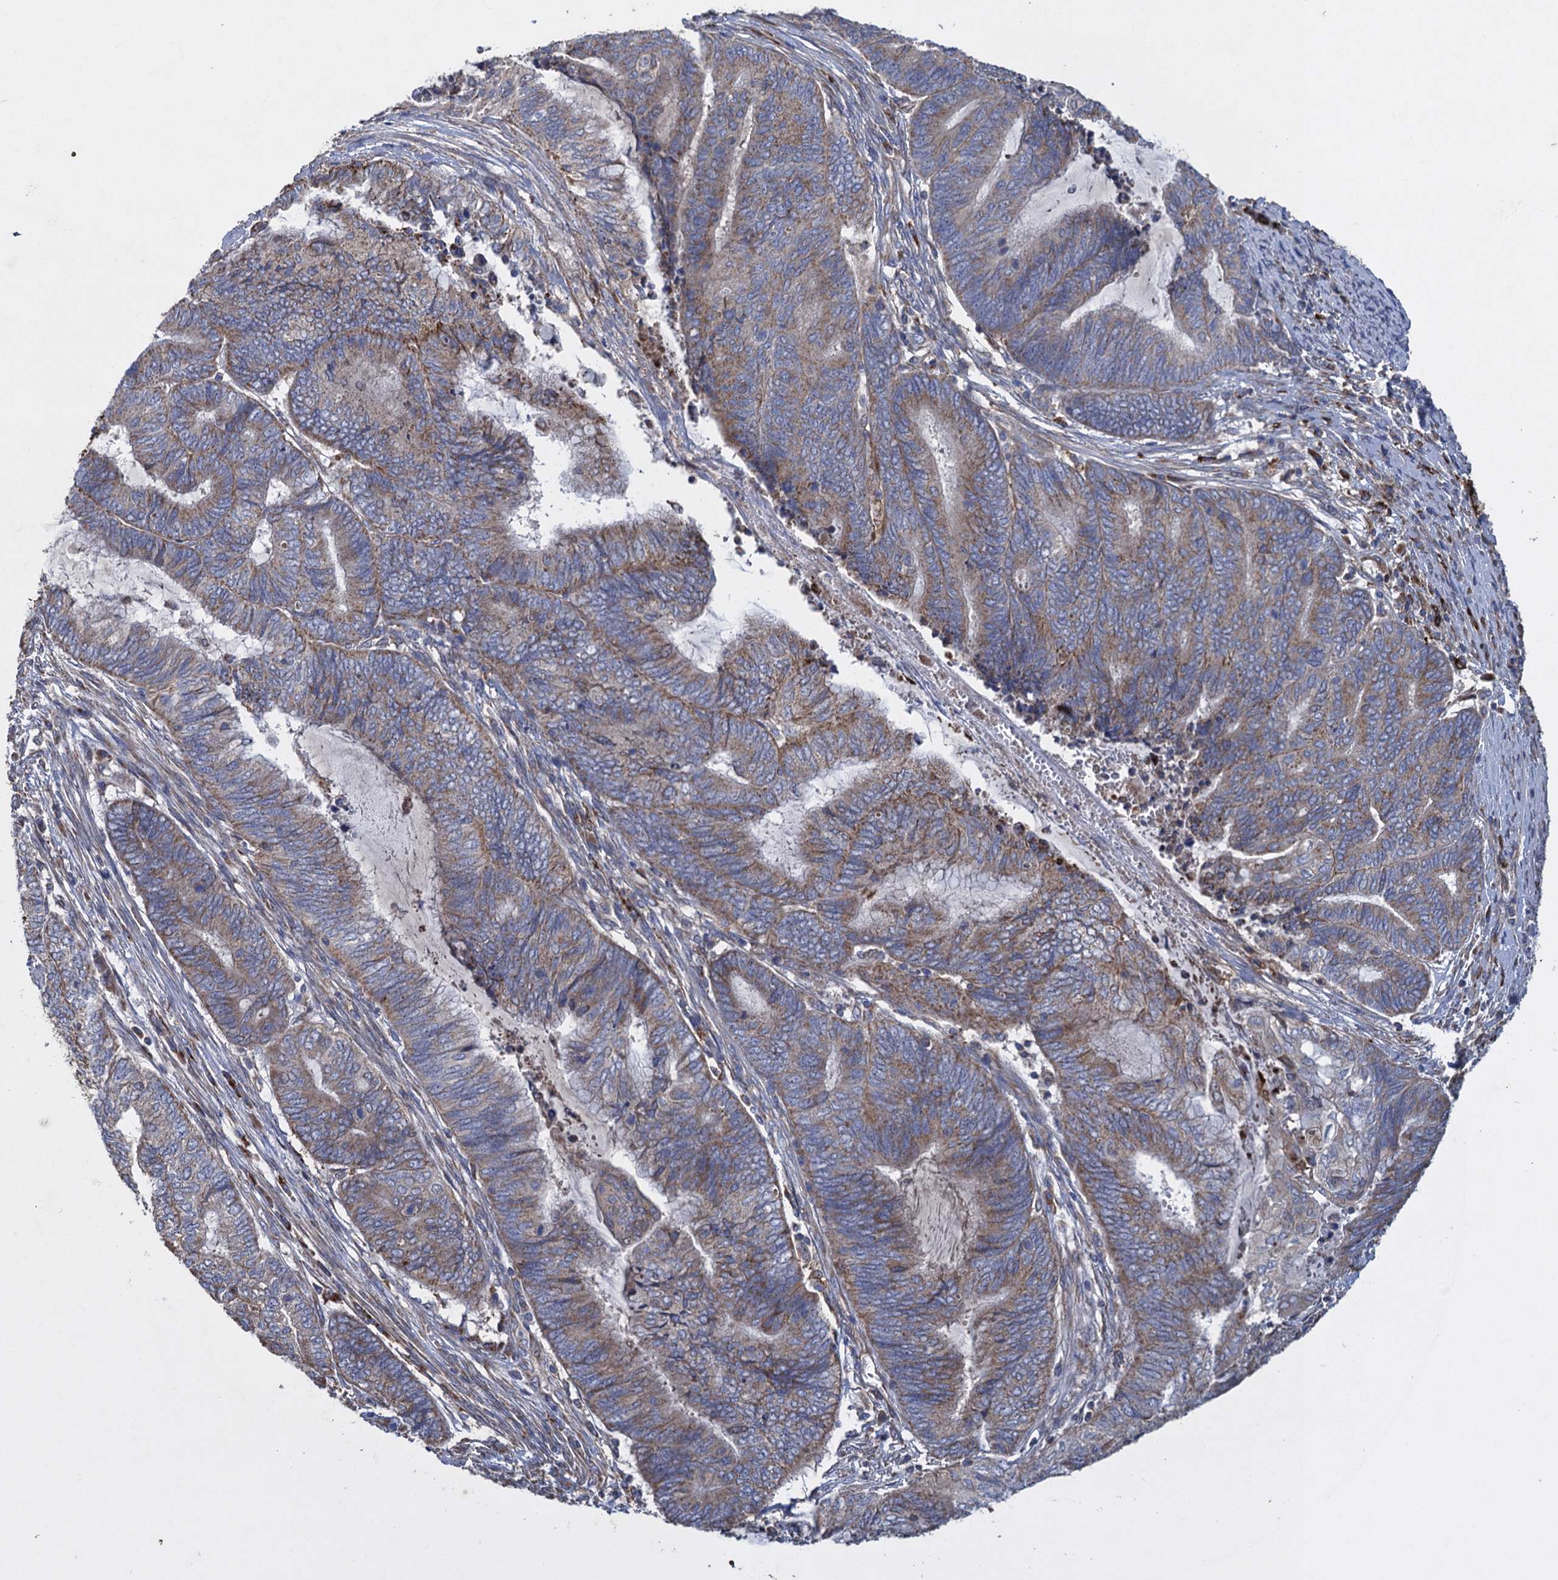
{"staining": {"intensity": "weak", "quantity": "25%-75%", "location": "cytoplasmic/membranous"}, "tissue": "endometrial cancer", "cell_type": "Tumor cells", "image_type": "cancer", "snomed": [{"axis": "morphology", "description": "Adenocarcinoma, NOS"}, {"axis": "topography", "description": "Uterus"}, {"axis": "topography", "description": "Endometrium"}], "caption": "There is low levels of weak cytoplasmic/membranous staining in tumor cells of endometrial cancer, as demonstrated by immunohistochemical staining (brown color).", "gene": "TXNDC11", "patient": {"sex": "female", "age": 70}}